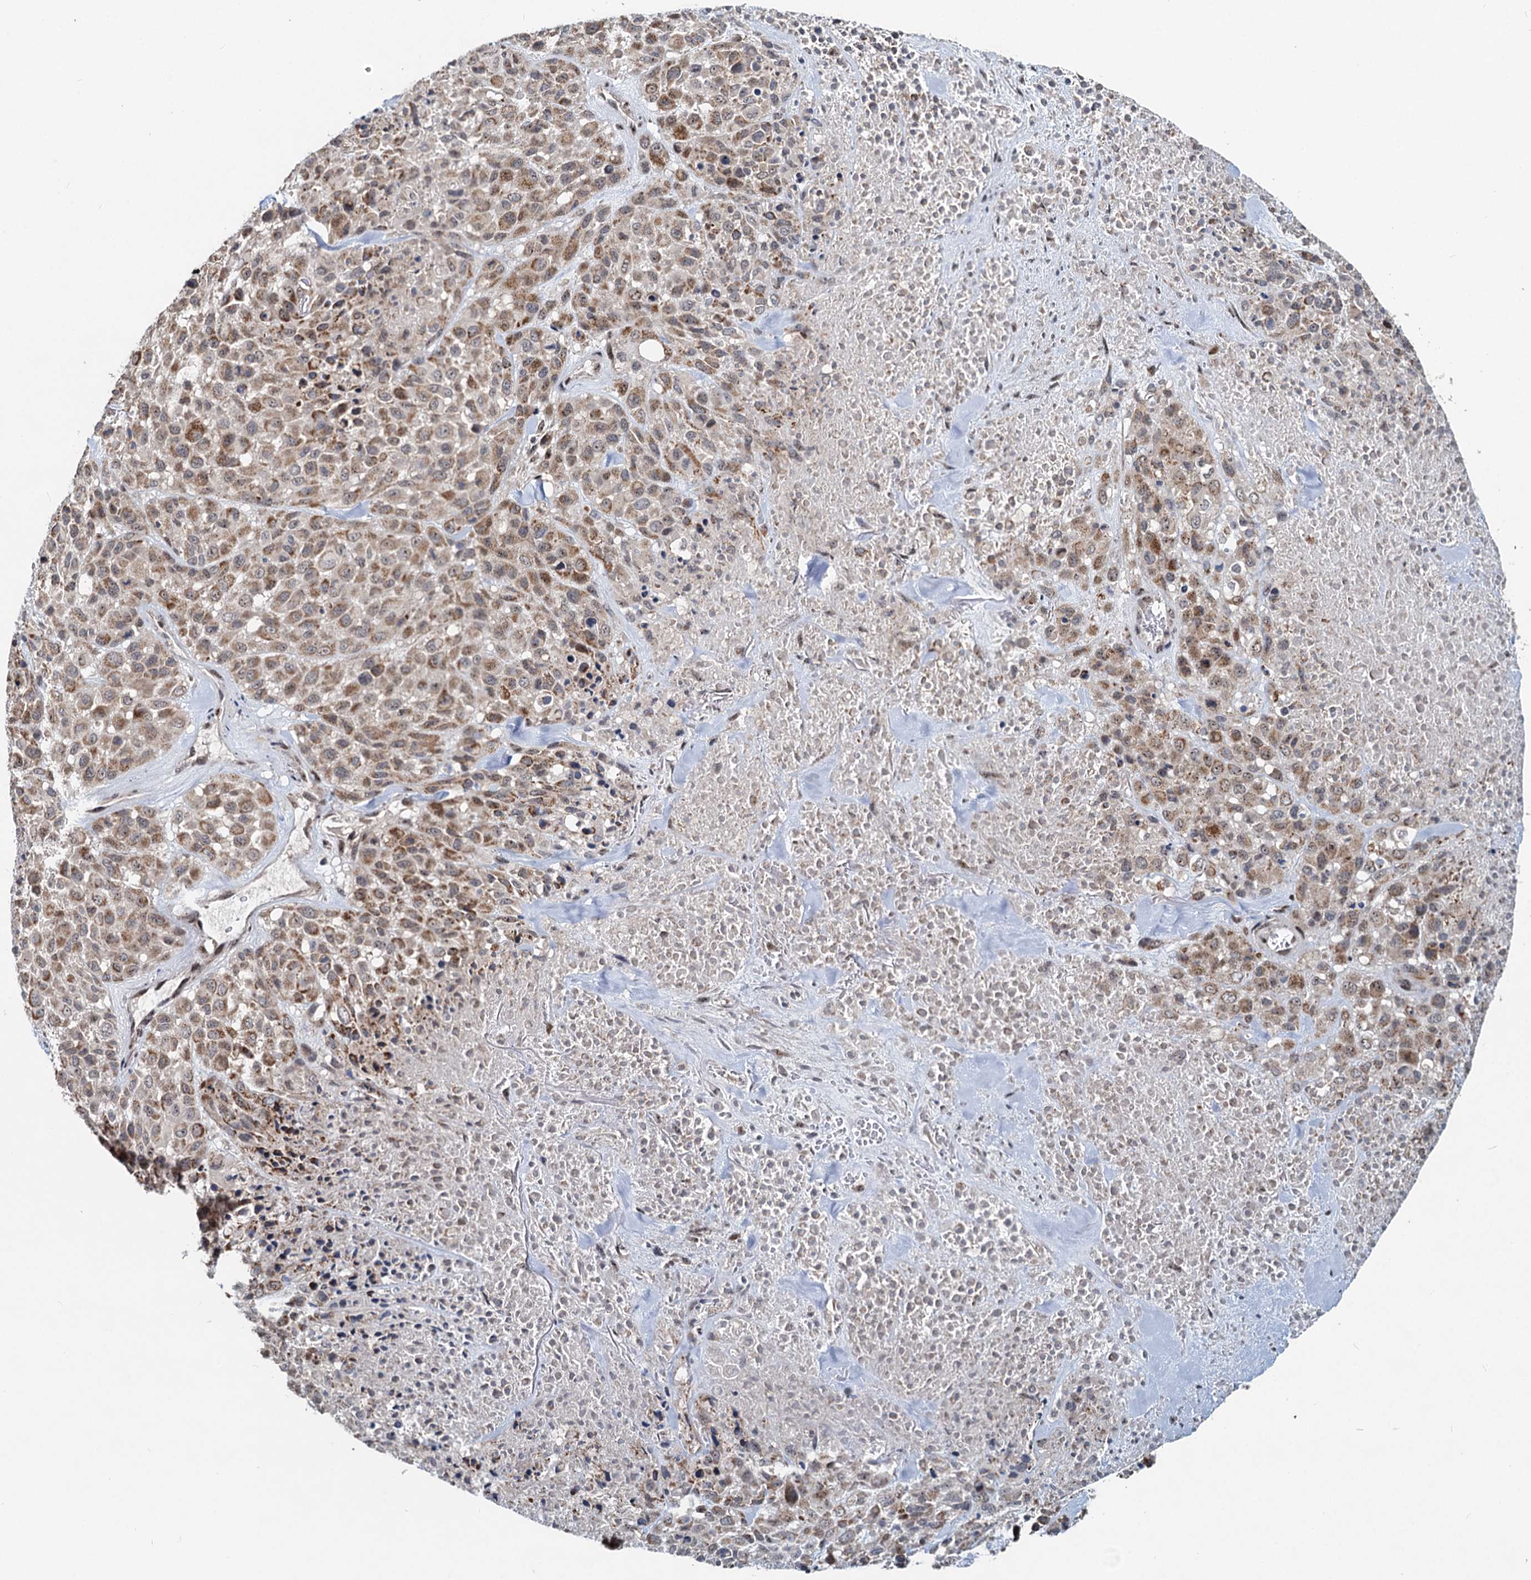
{"staining": {"intensity": "moderate", "quantity": ">75%", "location": "cytoplasmic/membranous"}, "tissue": "melanoma", "cell_type": "Tumor cells", "image_type": "cancer", "snomed": [{"axis": "morphology", "description": "Malignant melanoma, Metastatic site"}, {"axis": "topography", "description": "Skin"}], "caption": "Protein staining of melanoma tissue displays moderate cytoplasmic/membranous positivity in approximately >75% of tumor cells. (Stains: DAB (3,3'-diaminobenzidine) in brown, nuclei in blue, Microscopy: brightfield microscopy at high magnification).", "gene": "RITA1", "patient": {"sex": "female", "age": 81}}